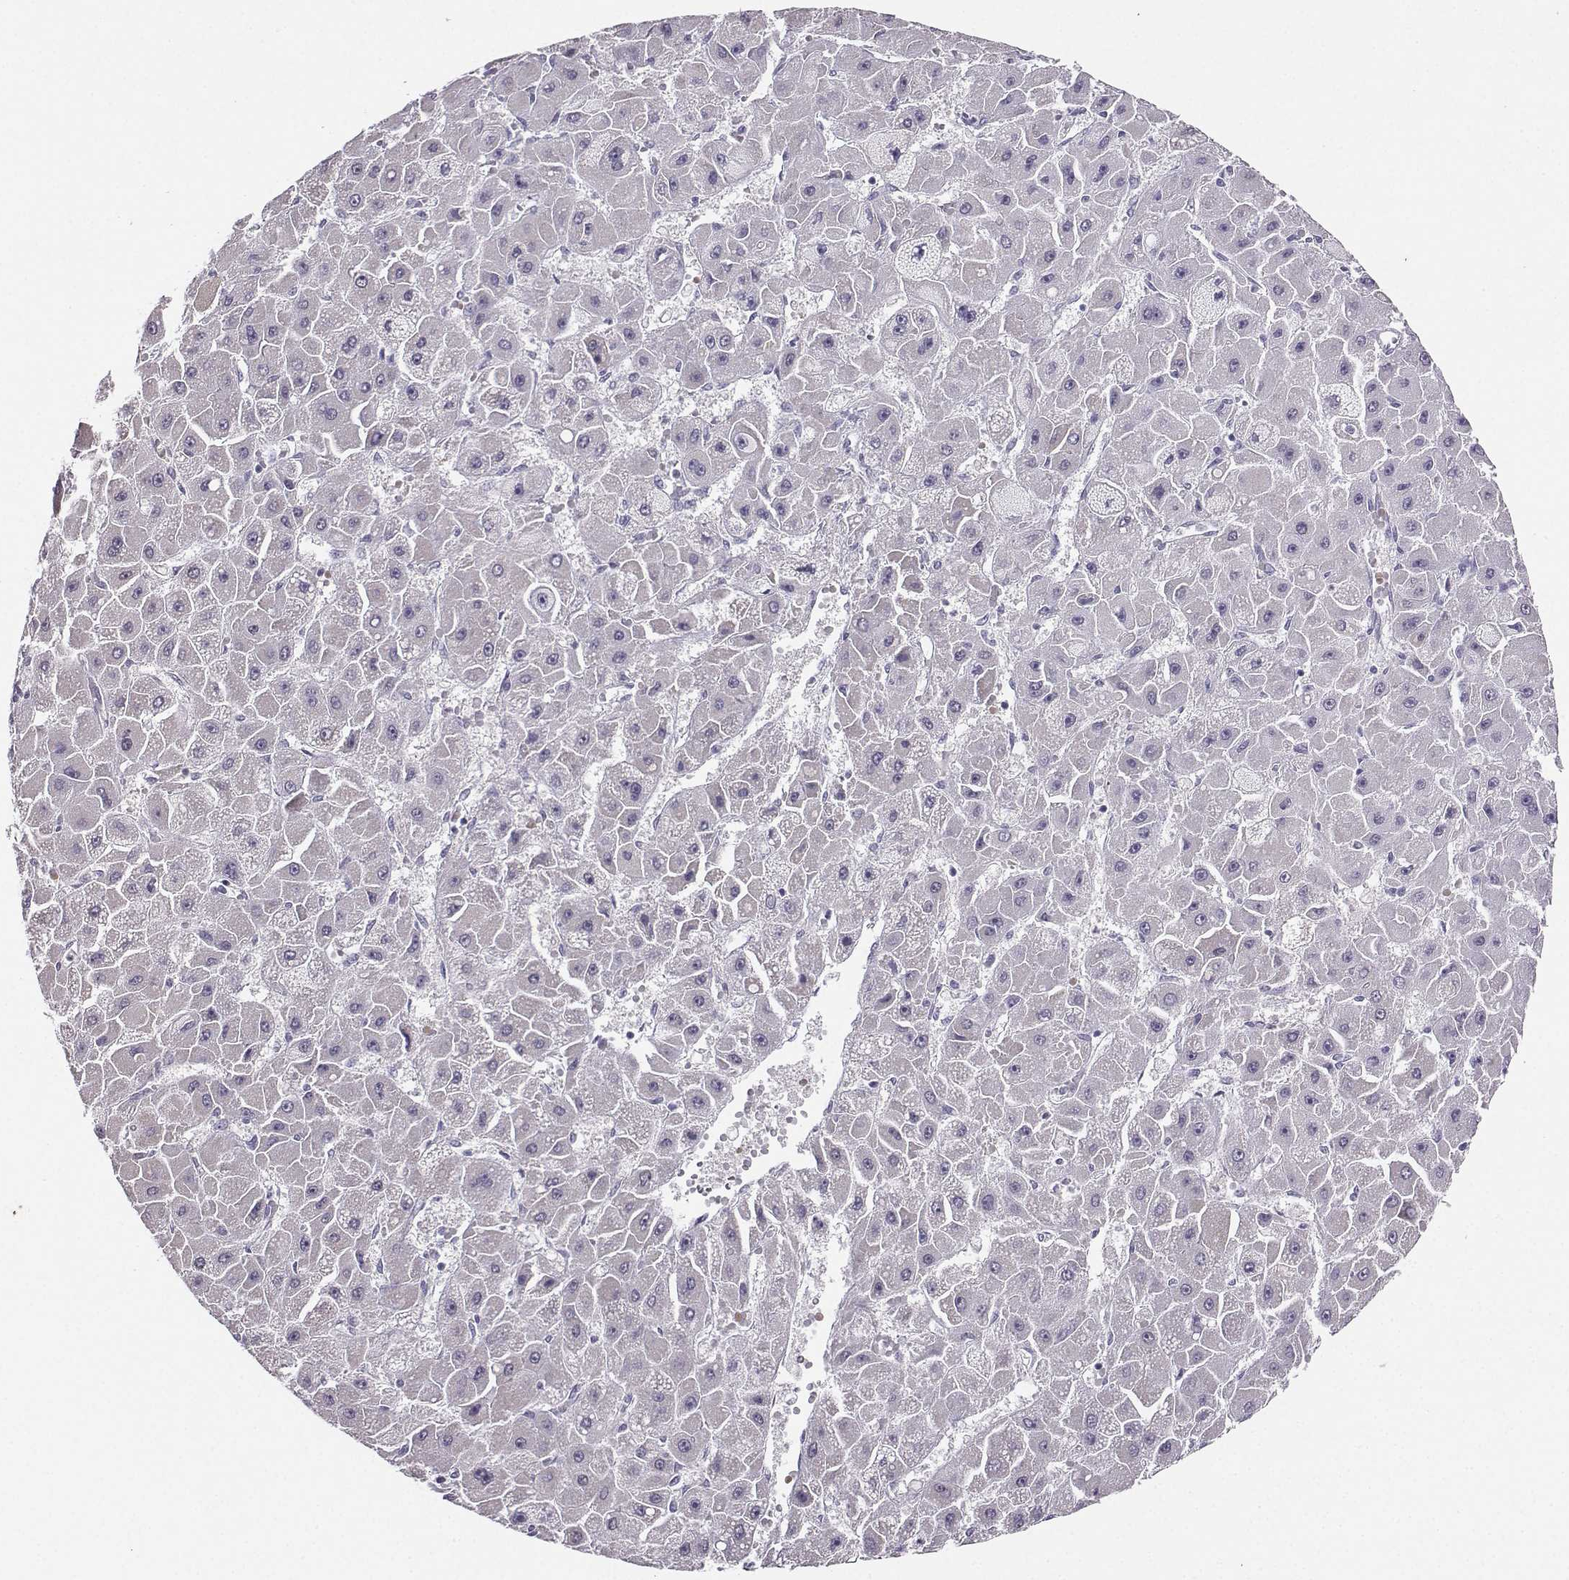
{"staining": {"intensity": "negative", "quantity": "none", "location": "none"}, "tissue": "liver cancer", "cell_type": "Tumor cells", "image_type": "cancer", "snomed": [{"axis": "morphology", "description": "Carcinoma, Hepatocellular, NOS"}, {"axis": "topography", "description": "Liver"}], "caption": "IHC image of hepatocellular carcinoma (liver) stained for a protein (brown), which displays no staining in tumor cells.", "gene": "AVP", "patient": {"sex": "female", "age": 25}}